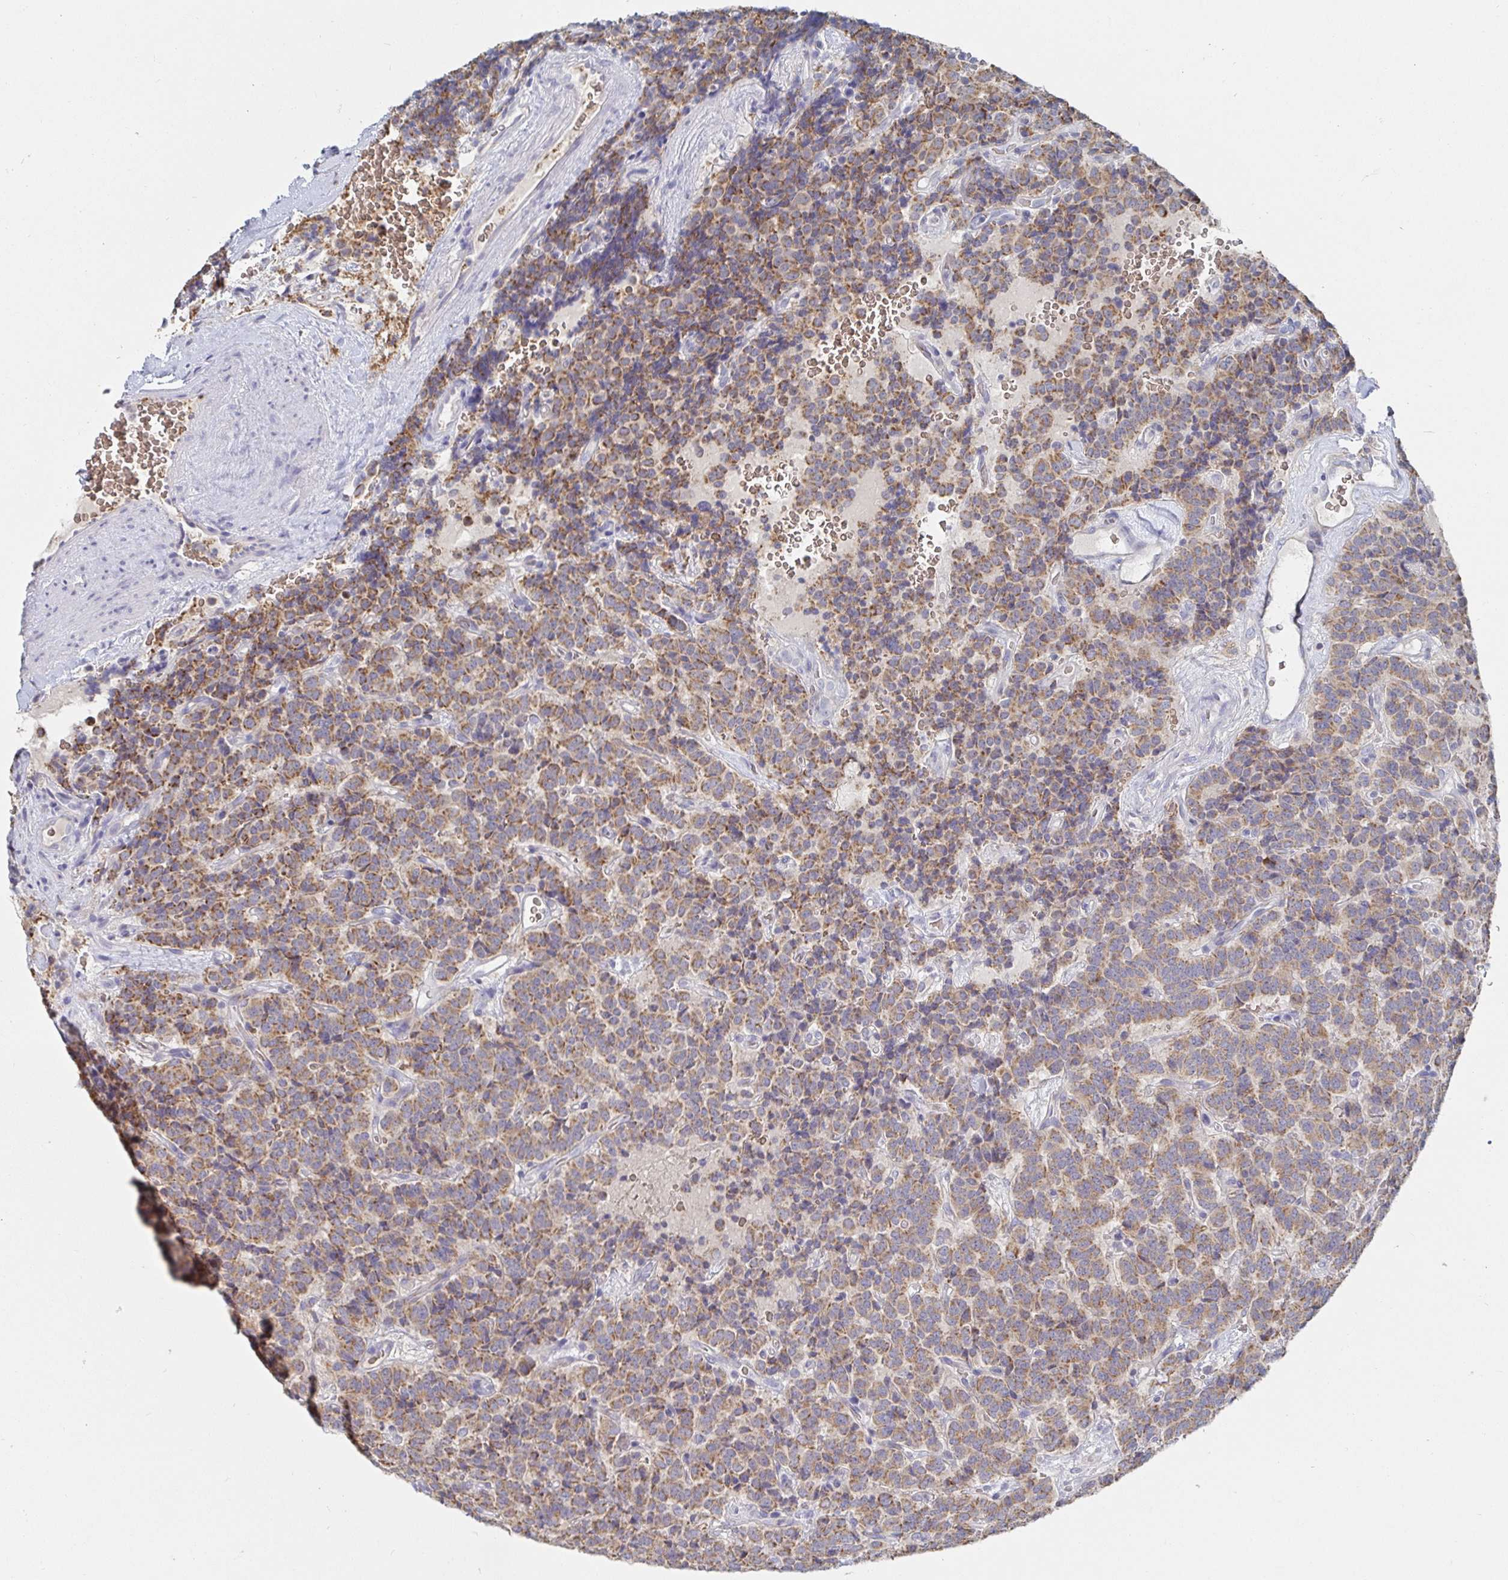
{"staining": {"intensity": "moderate", "quantity": "25%-75%", "location": "cytoplasmic/membranous"}, "tissue": "carcinoid", "cell_type": "Tumor cells", "image_type": "cancer", "snomed": [{"axis": "morphology", "description": "Carcinoid, malignant, NOS"}, {"axis": "topography", "description": "Pancreas"}], "caption": "Carcinoid (malignant) was stained to show a protein in brown. There is medium levels of moderate cytoplasmic/membranous staining in approximately 25%-75% of tumor cells. (DAB (3,3'-diaminobenzidine) IHC, brown staining for protein, blue staining for nuclei).", "gene": "SPPL3", "patient": {"sex": "male", "age": 36}}